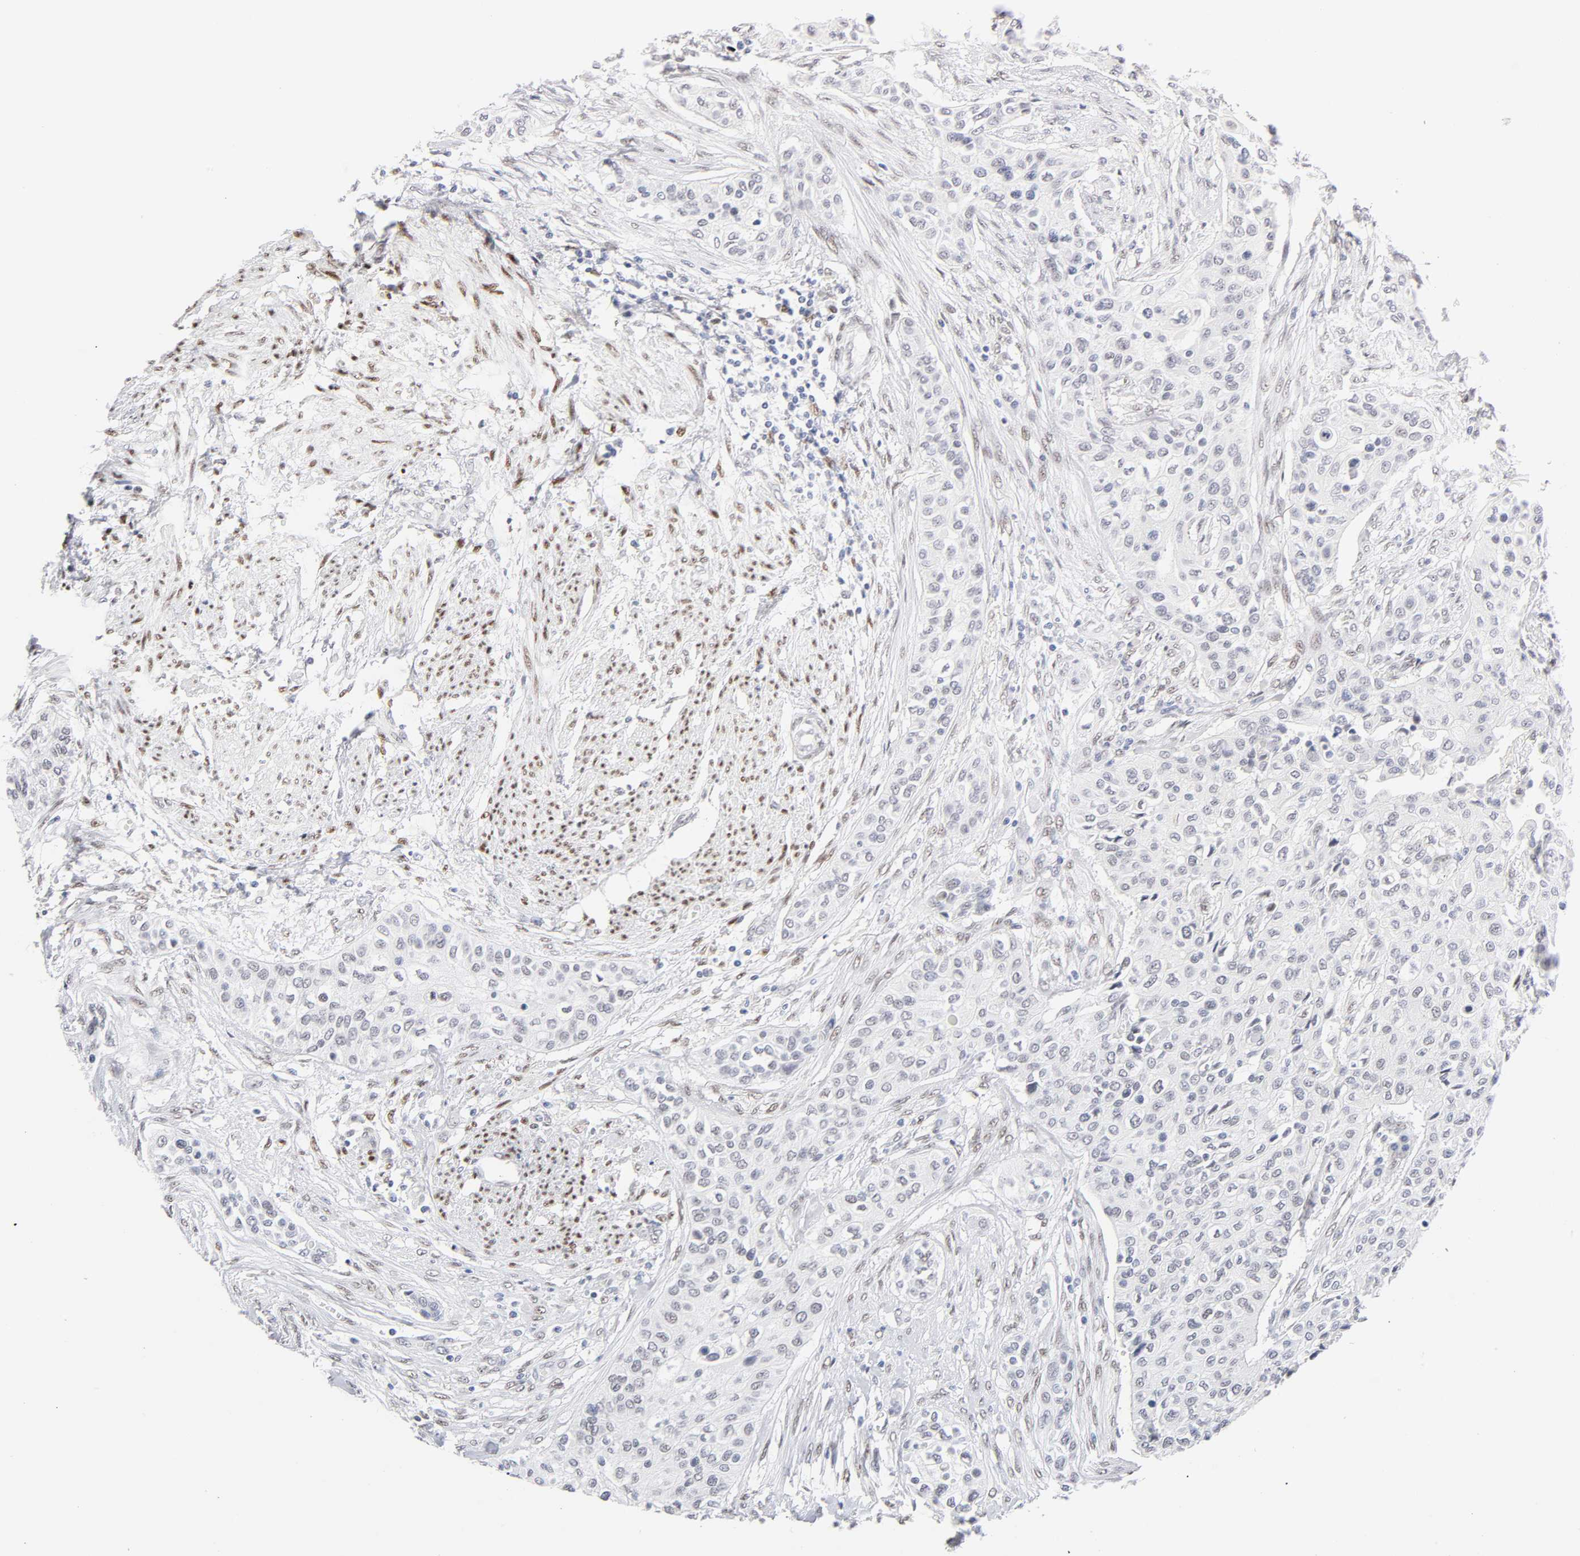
{"staining": {"intensity": "negative", "quantity": "none", "location": "none"}, "tissue": "urothelial cancer", "cell_type": "Tumor cells", "image_type": "cancer", "snomed": [{"axis": "morphology", "description": "Urothelial carcinoma, High grade"}, {"axis": "topography", "description": "Urinary bladder"}], "caption": "Tumor cells show no significant positivity in urothelial cancer.", "gene": "NFIC", "patient": {"sex": "male", "age": 74}}